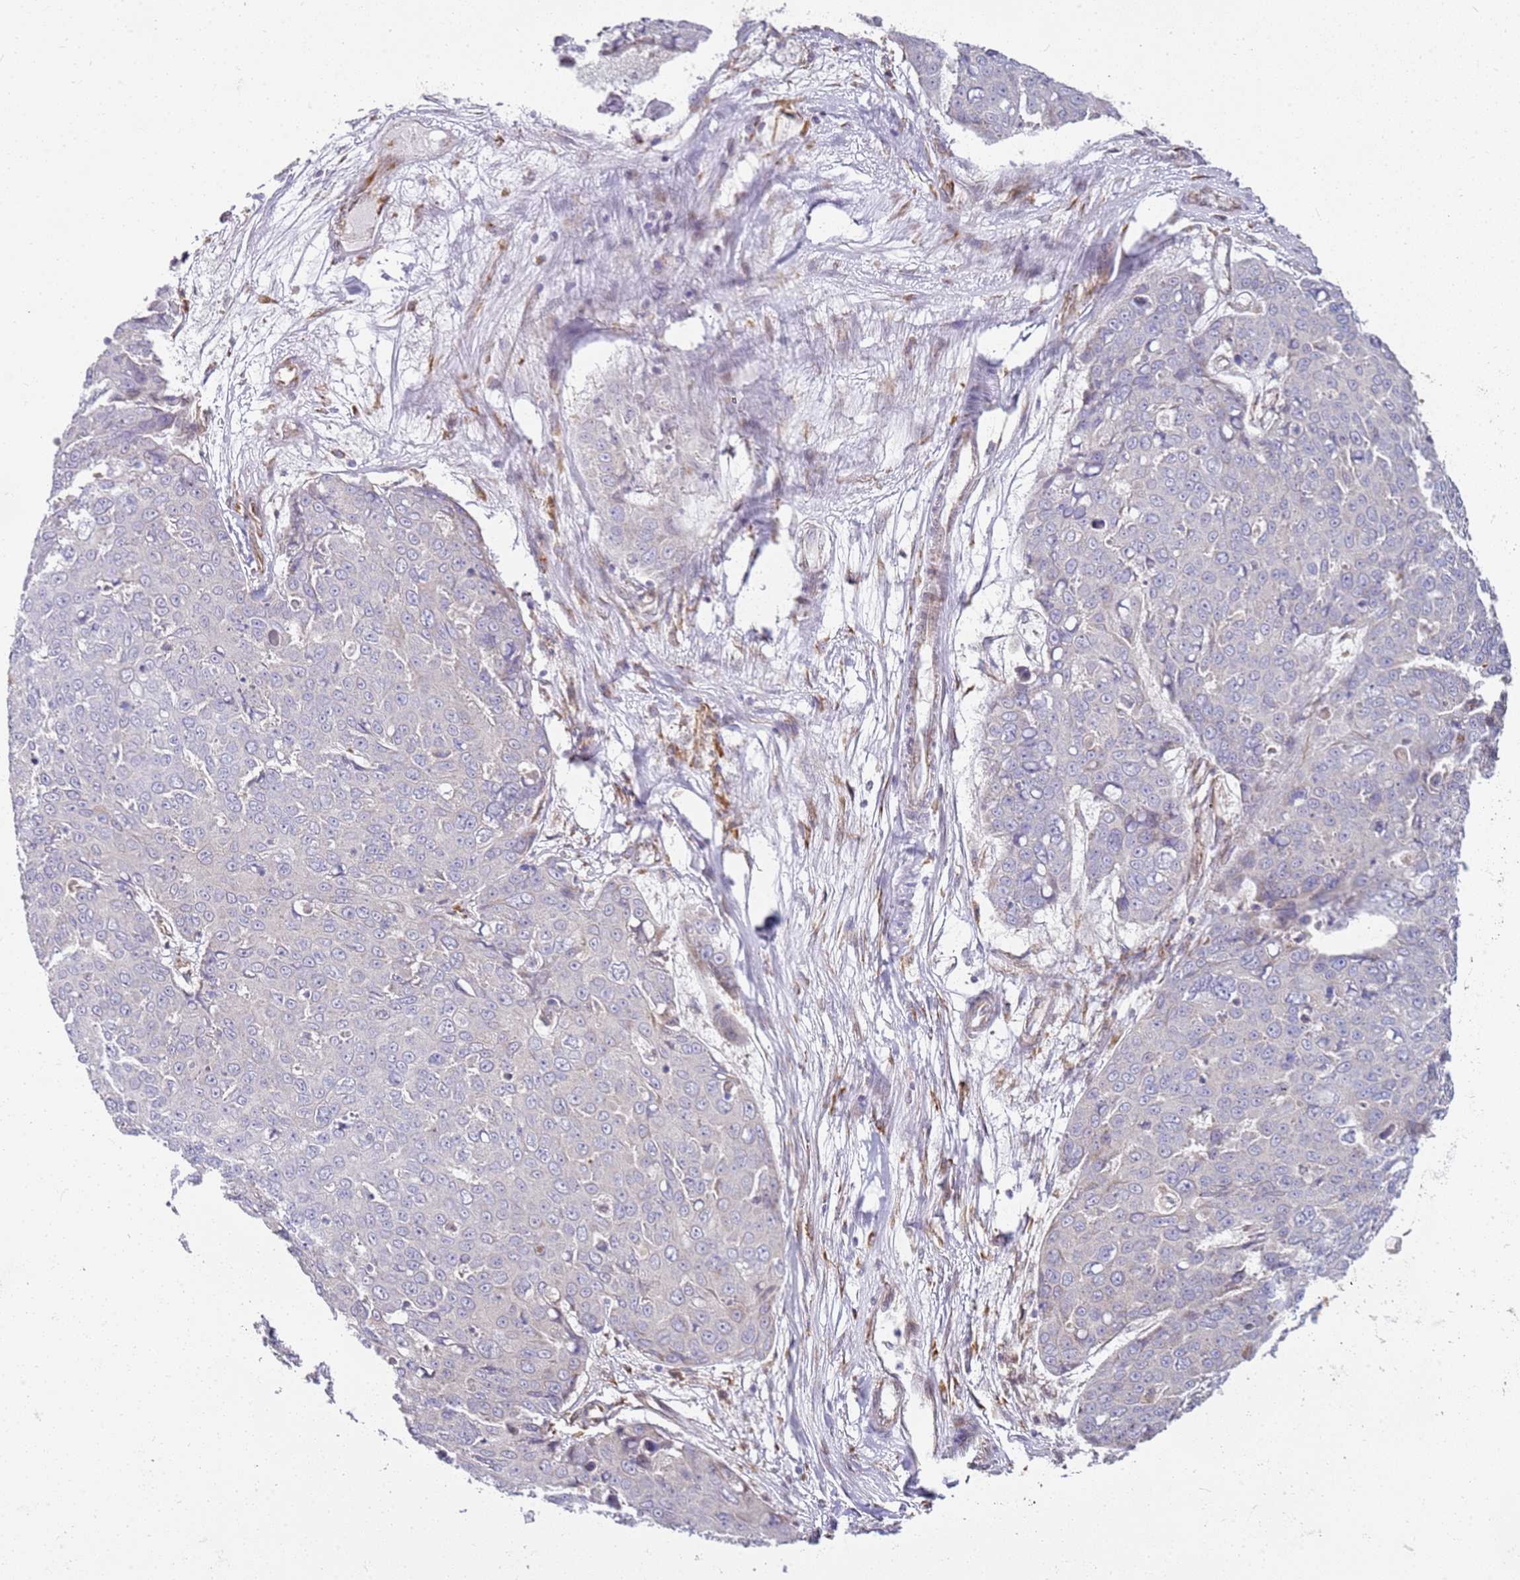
{"staining": {"intensity": "negative", "quantity": "none", "location": "none"}, "tissue": "skin cancer", "cell_type": "Tumor cells", "image_type": "cancer", "snomed": [{"axis": "morphology", "description": "Squamous cell carcinoma, NOS"}, {"axis": "topography", "description": "Skin"}], "caption": "Immunohistochemistry (IHC) photomicrograph of squamous cell carcinoma (skin) stained for a protein (brown), which exhibits no staining in tumor cells.", "gene": "GRAP", "patient": {"sex": "male", "age": 71}}